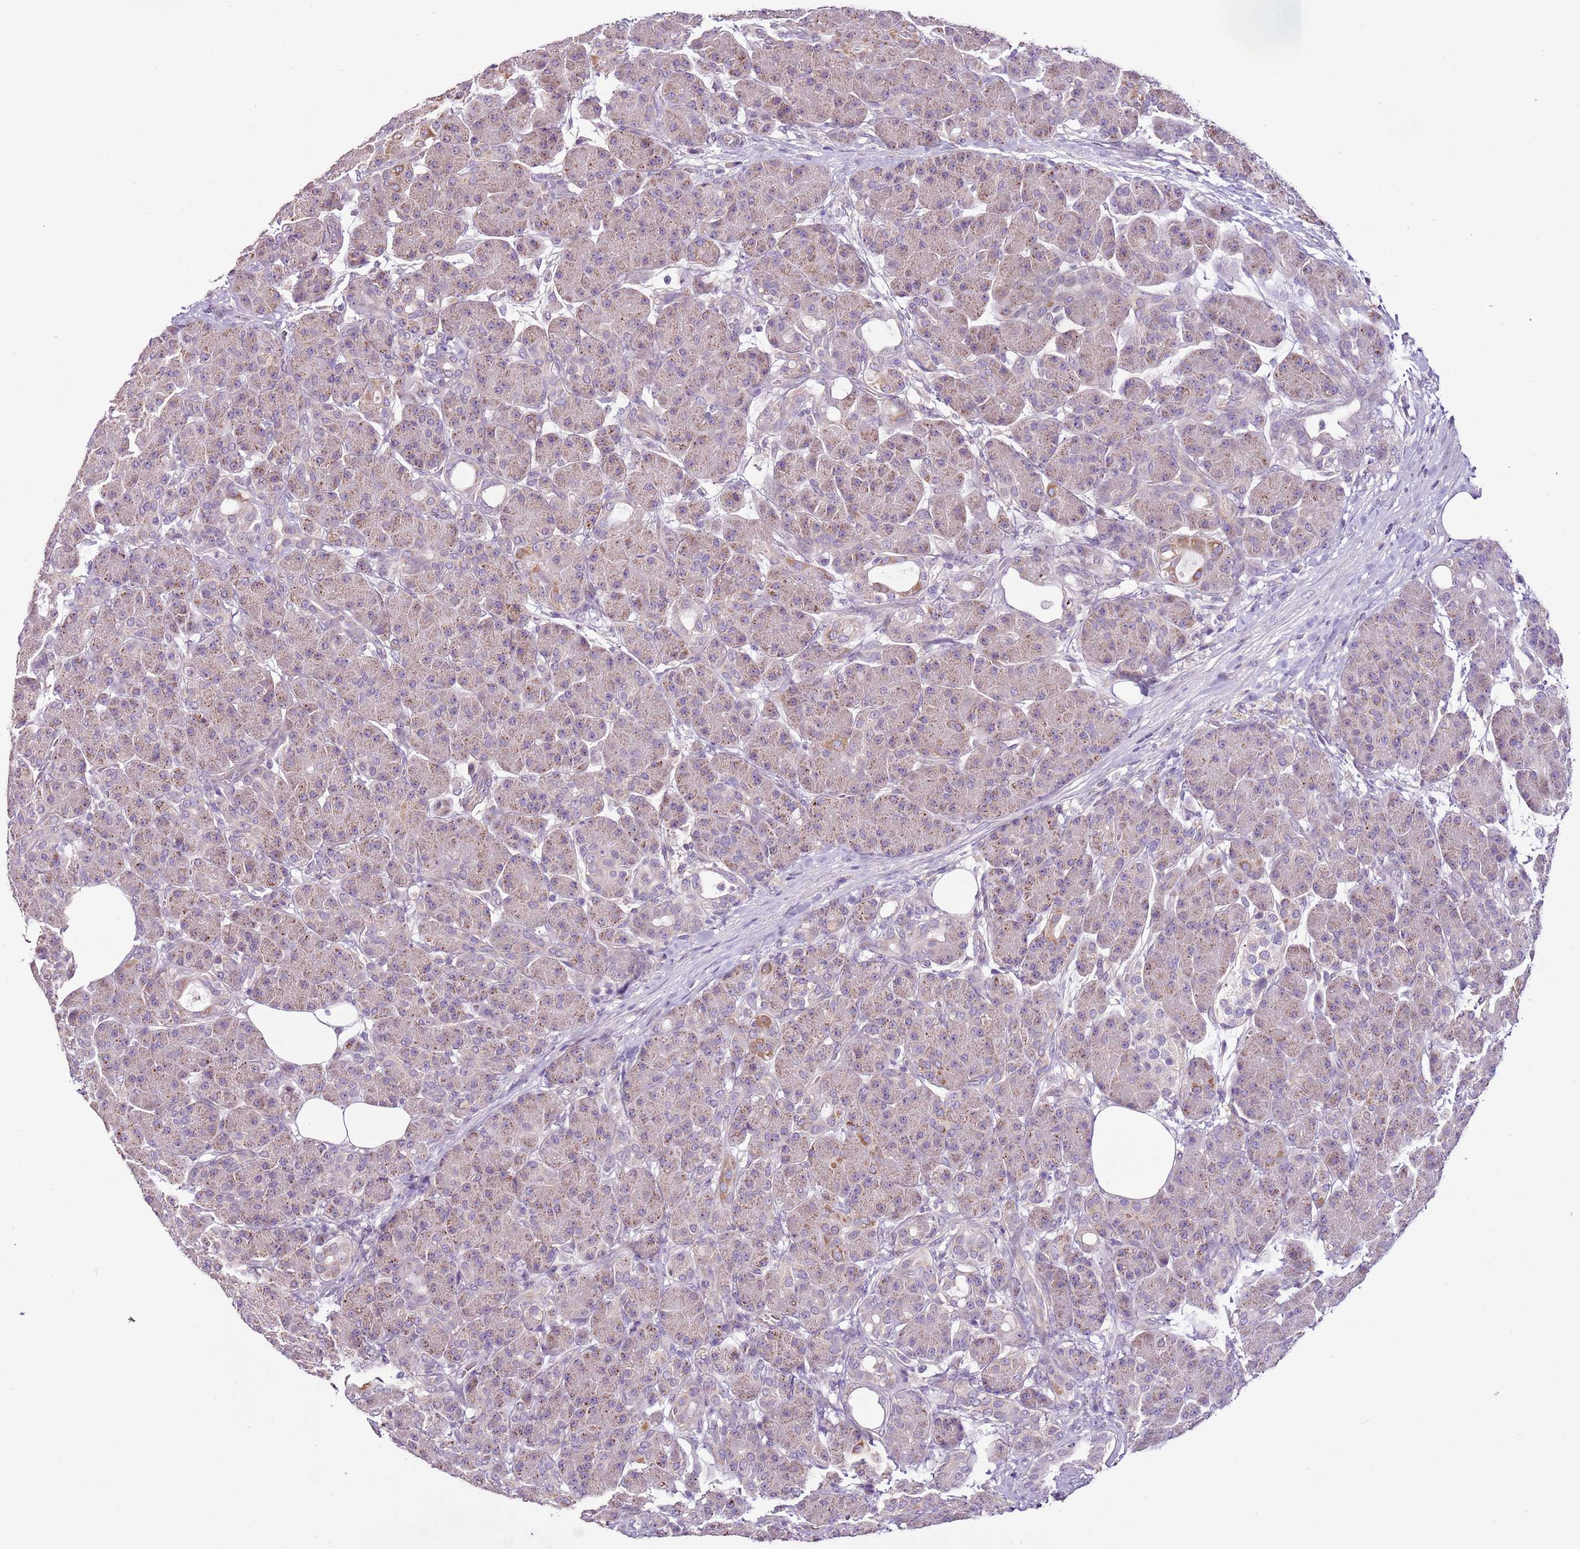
{"staining": {"intensity": "weak", "quantity": "25%-75%", "location": "cytoplasmic/membranous"}, "tissue": "pancreas", "cell_type": "Exocrine glandular cells", "image_type": "normal", "snomed": [{"axis": "morphology", "description": "Normal tissue, NOS"}, {"axis": "topography", "description": "Pancreas"}], "caption": "Protein staining displays weak cytoplasmic/membranous staining in about 25%-75% of exocrine glandular cells in benign pancreas.", "gene": "CMKLR1", "patient": {"sex": "male", "age": 63}}